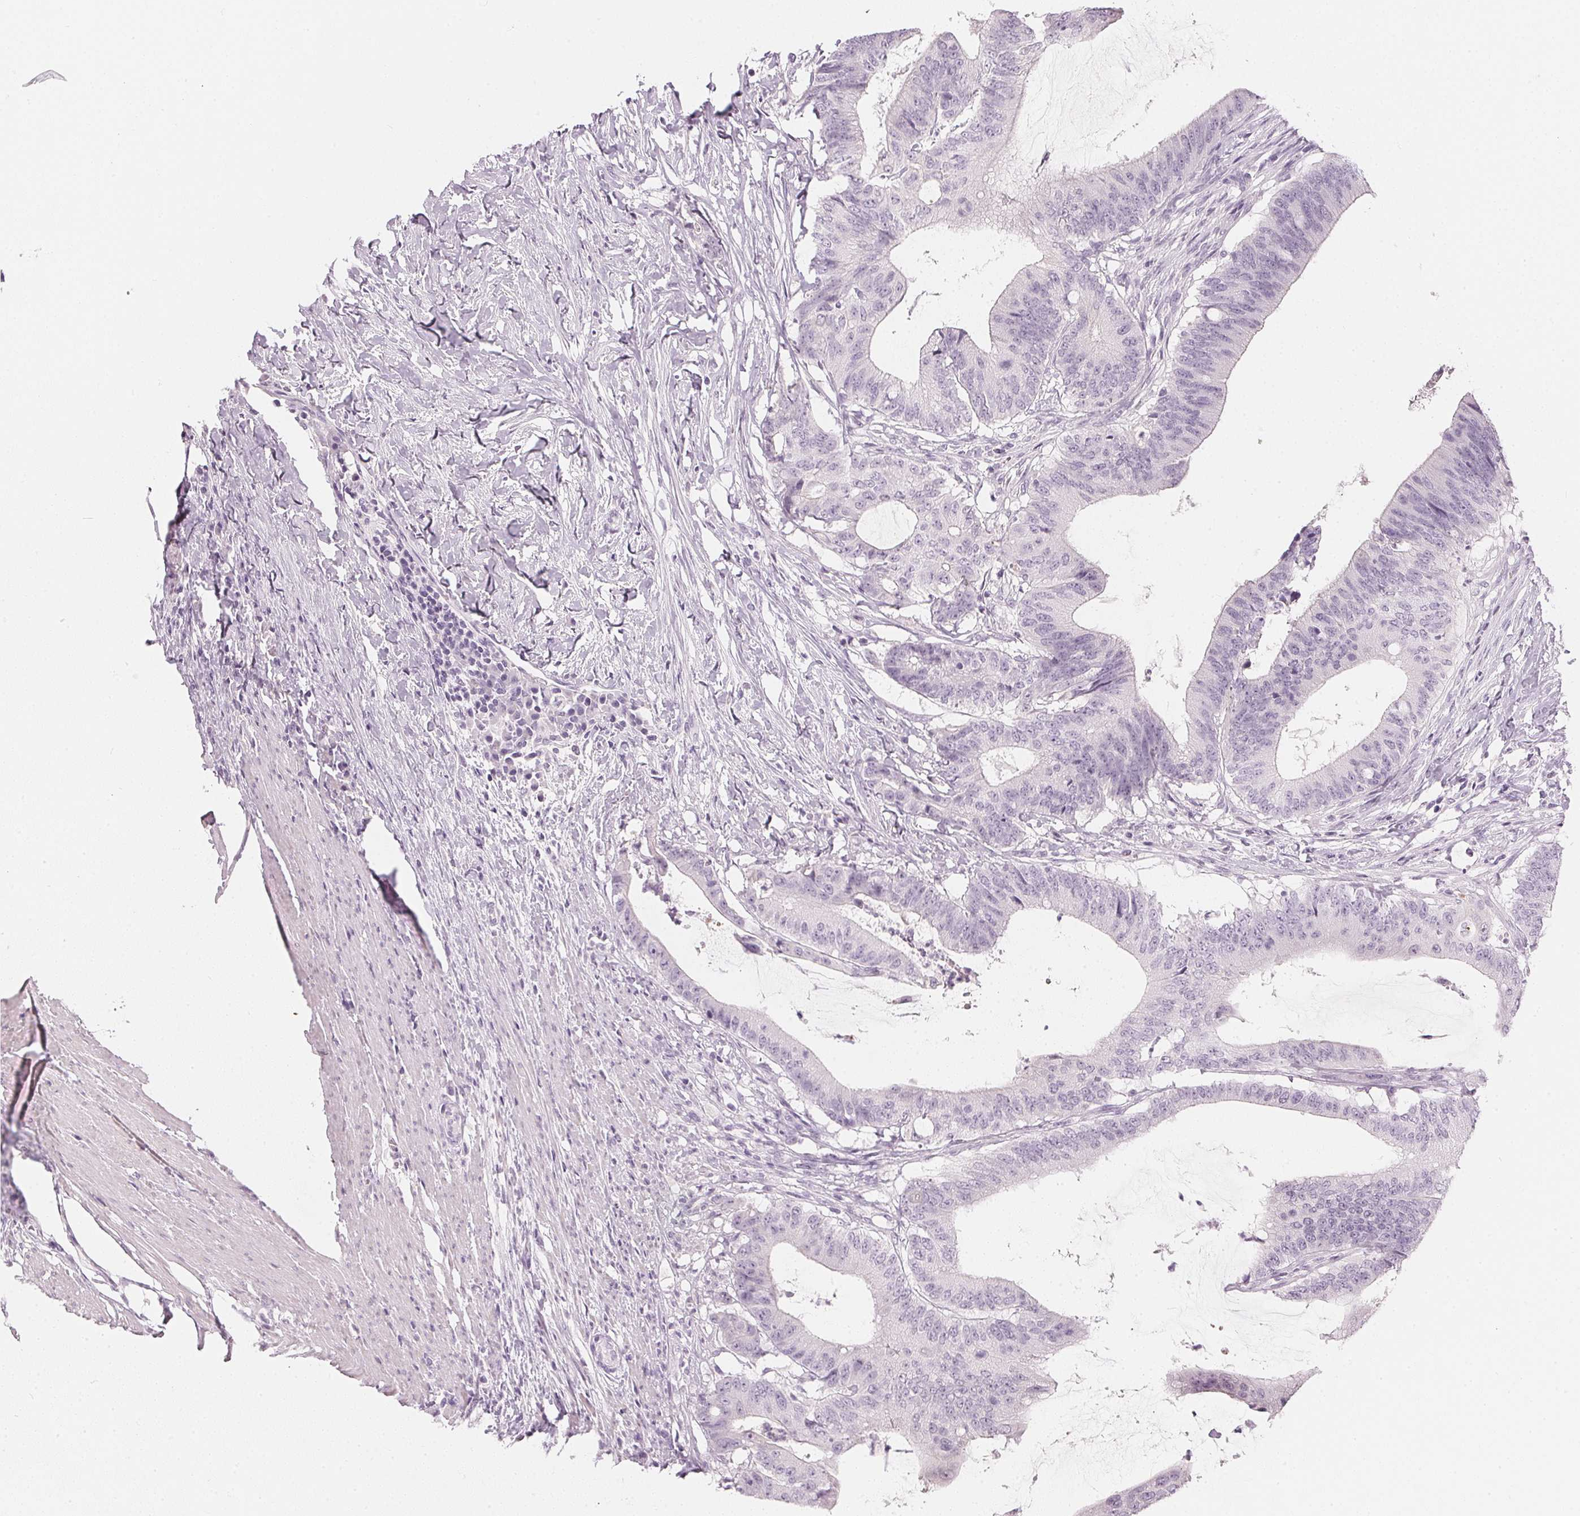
{"staining": {"intensity": "negative", "quantity": "none", "location": "none"}, "tissue": "colorectal cancer", "cell_type": "Tumor cells", "image_type": "cancer", "snomed": [{"axis": "morphology", "description": "Adenocarcinoma, NOS"}, {"axis": "topography", "description": "Colon"}], "caption": "Micrograph shows no significant protein positivity in tumor cells of colorectal cancer (adenocarcinoma). (DAB (3,3'-diaminobenzidine) immunohistochemistry (IHC) visualized using brightfield microscopy, high magnification).", "gene": "CHST4", "patient": {"sex": "female", "age": 43}}